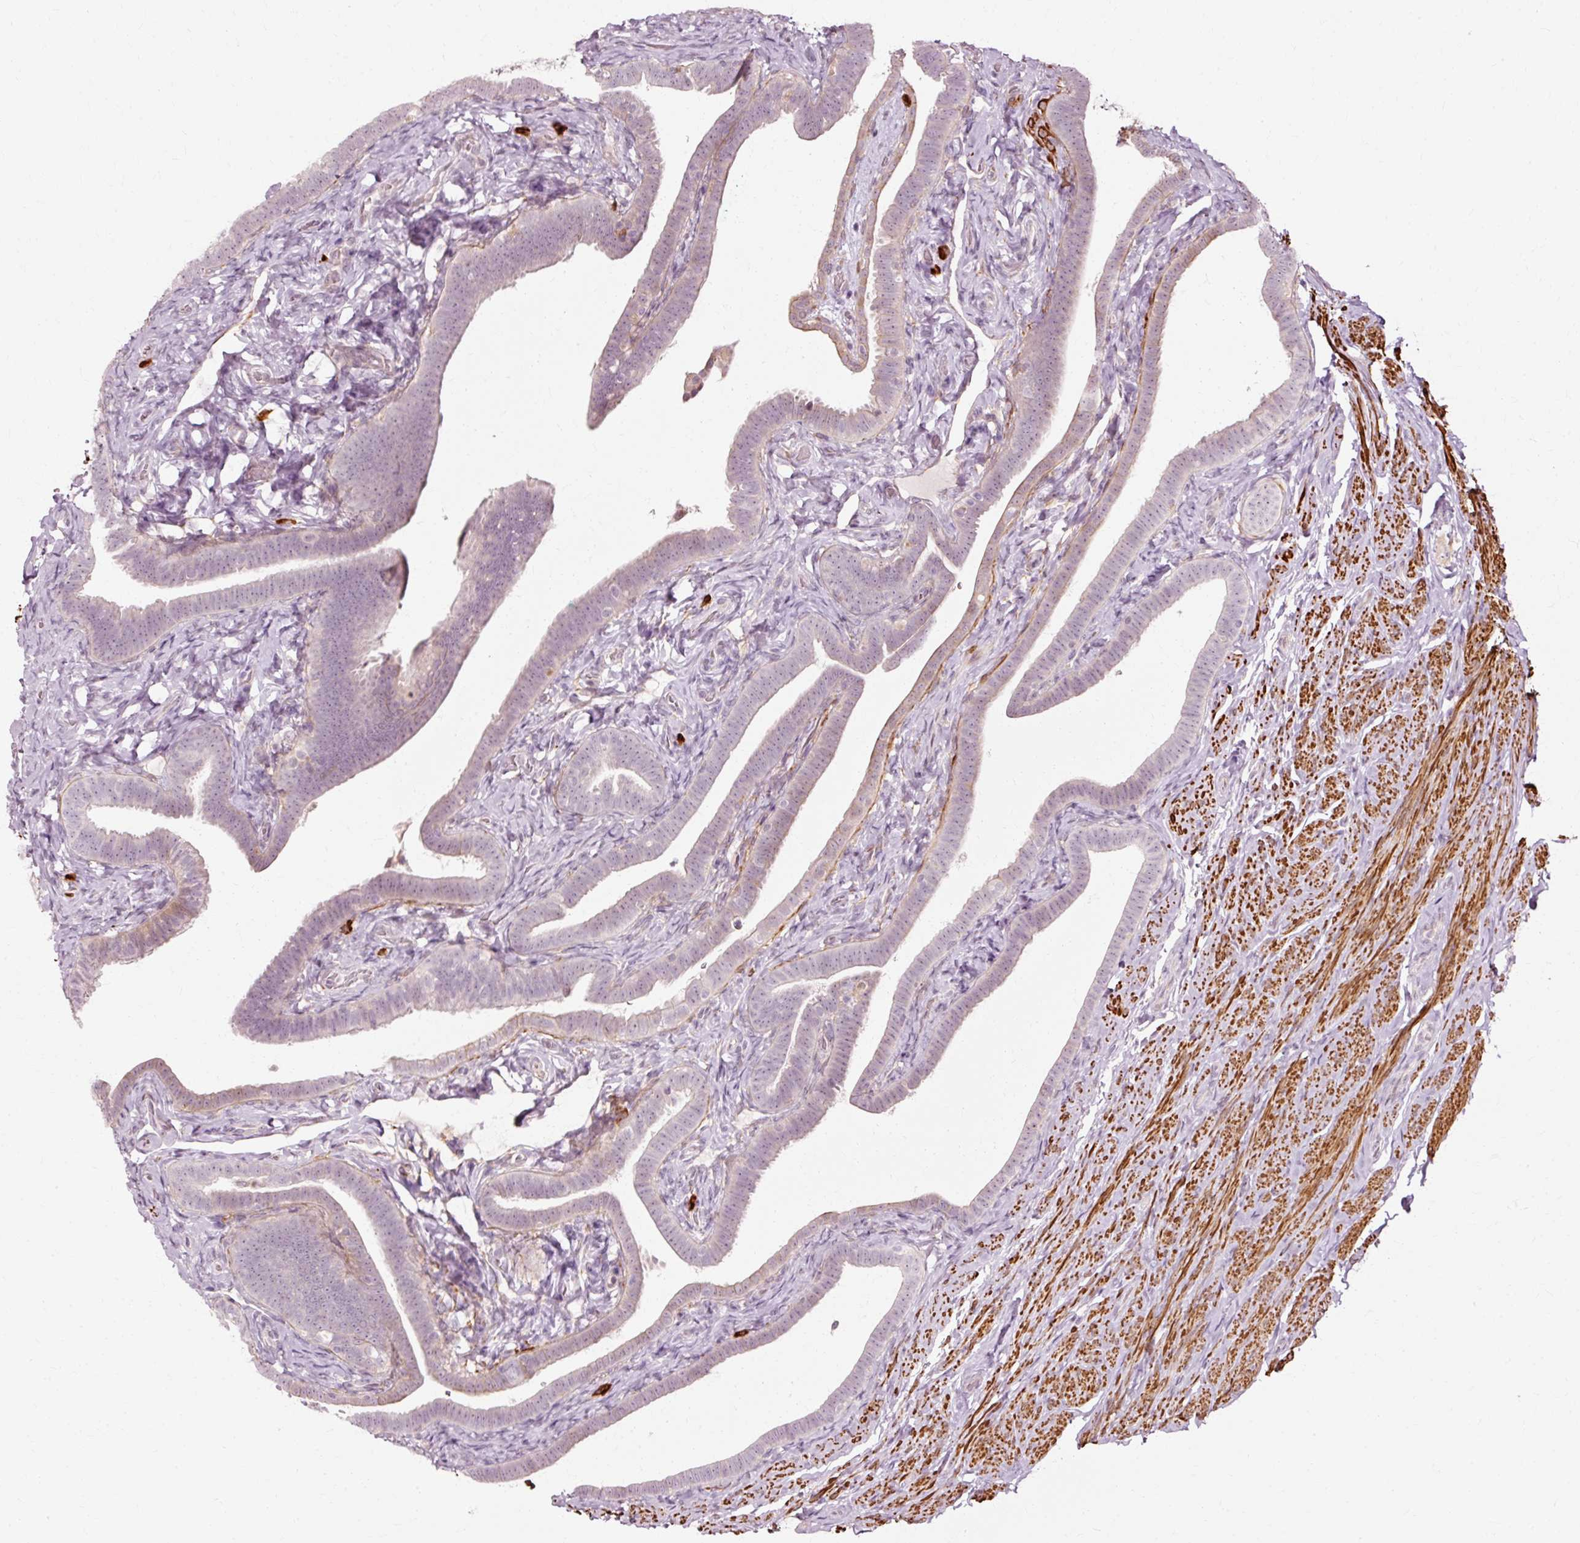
{"staining": {"intensity": "weak", "quantity": "<25%", "location": "cytoplasmic/membranous"}, "tissue": "fallopian tube", "cell_type": "Glandular cells", "image_type": "normal", "snomed": [{"axis": "morphology", "description": "Normal tissue, NOS"}, {"axis": "topography", "description": "Fallopian tube"}], "caption": "High power microscopy histopathology image of an IHC image of unremarkable fallopian tube, revealing no significant expression in glandular cells.", "gene": "RANBP2", "patient": {"sex": "female", "age": 69}}